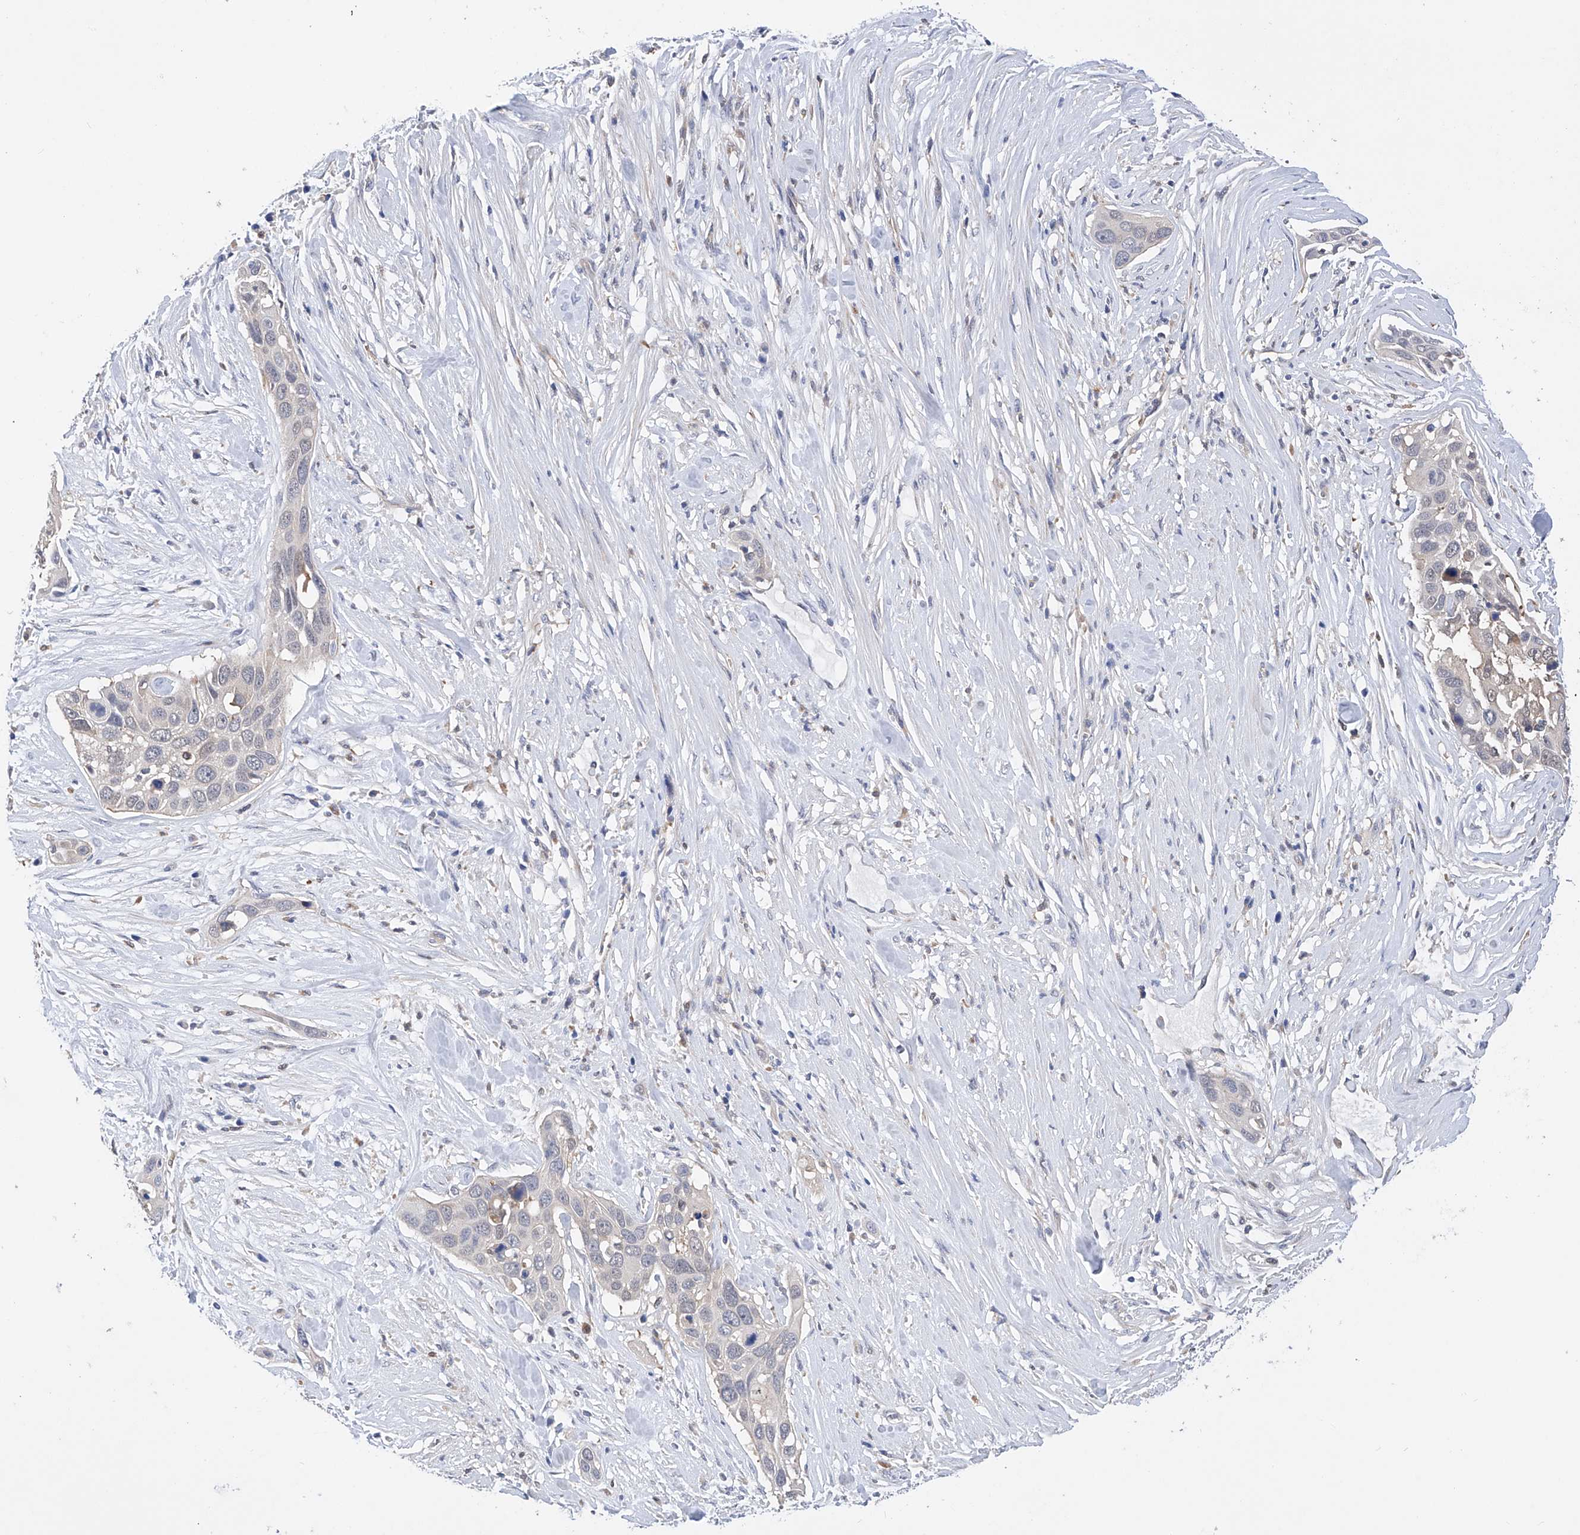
{"staining": {"intensity": "negative", "quantity": "none", "location": "none"}, "tissue": "pancreatic cancer", "cell_type": "Tumor cells", "image_type": "cancer", "snomed": [{"axis": "morphology", "description": "Adenocarcinoma, NOS"}, {"axis": "topography", "description": "Pancreas"}], "caption": "An image of human pancreatic cancer (adenocarcinoma) is negative for staining in tumor cells.", "gene": "SPATA20", "patient": {"sex": "female", "age": 60}}